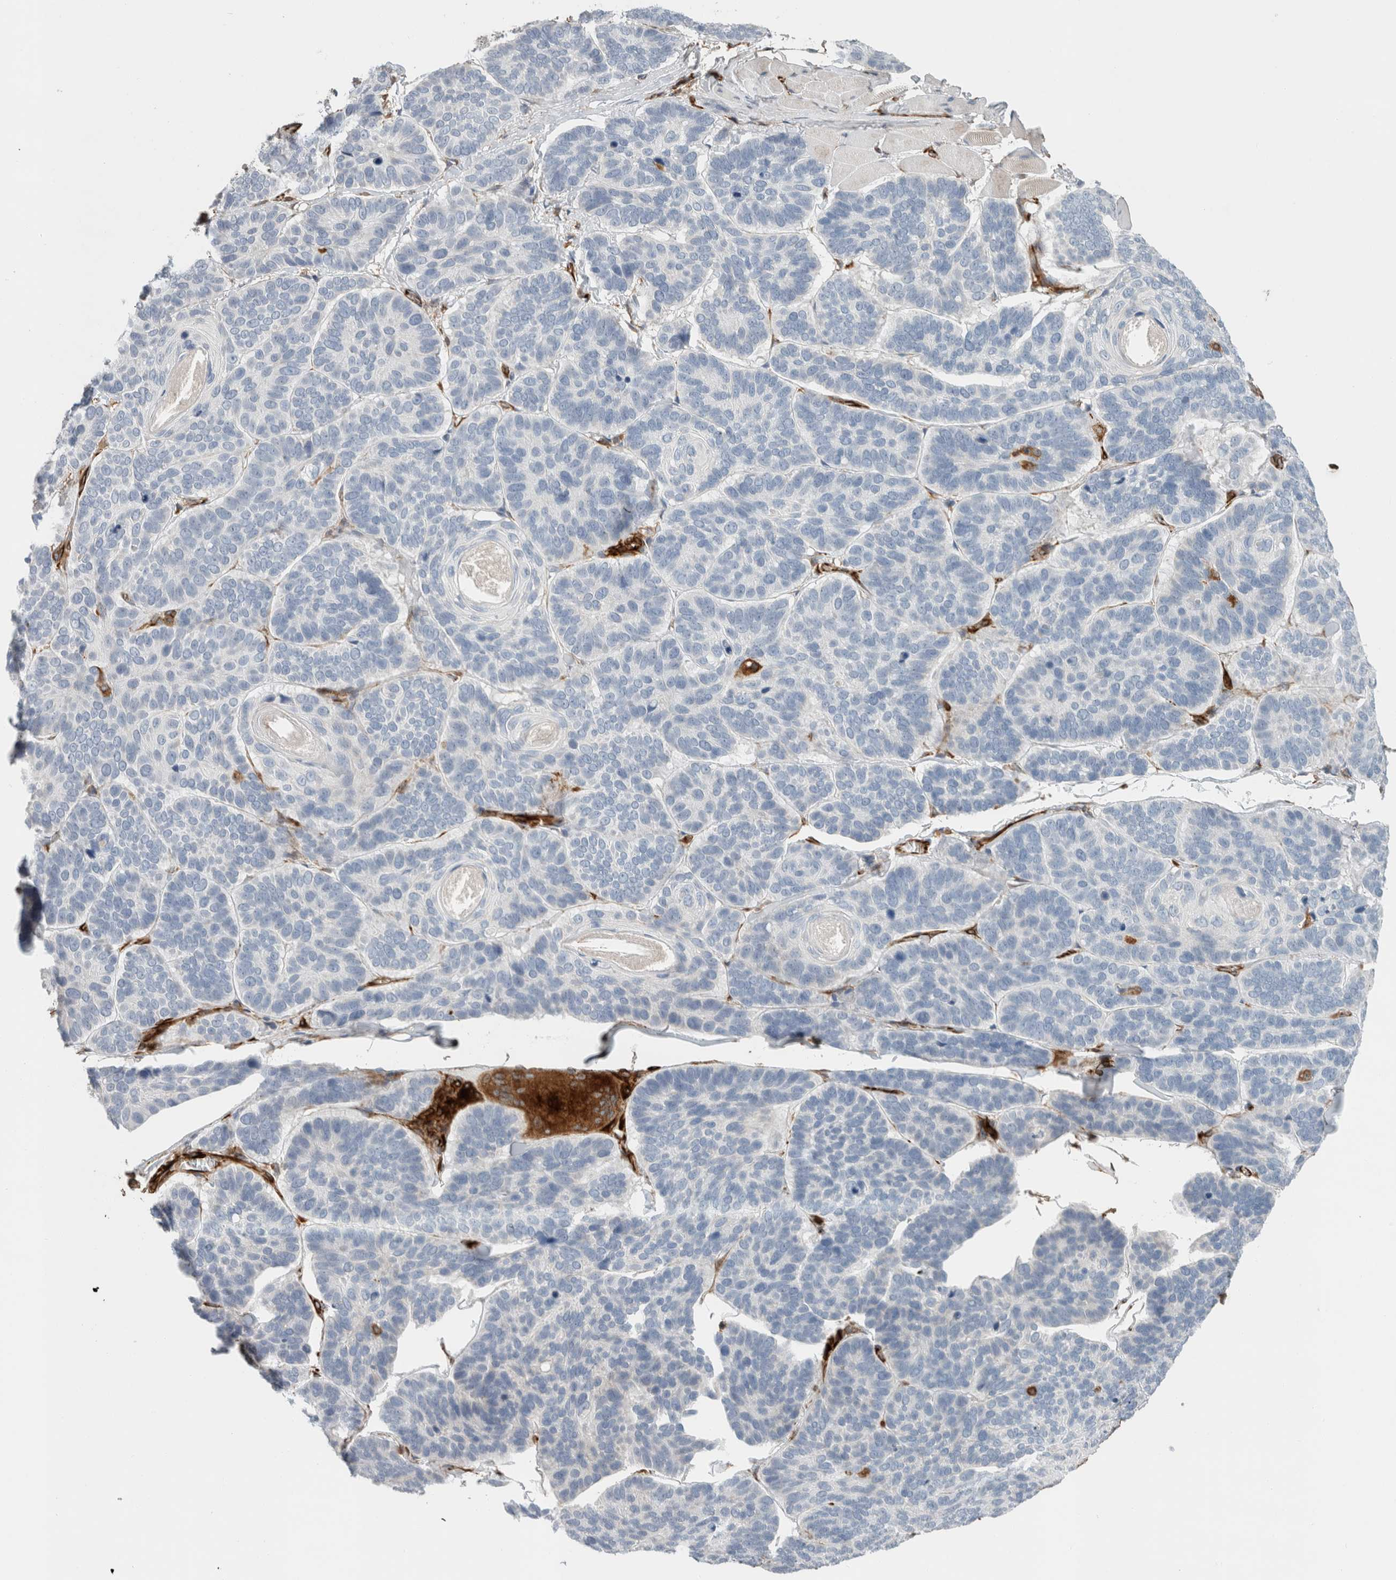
{"staining": {"intensity": "negative", "quantity": "none", "location": "none"}, "tissue": "skin cancer", "cell_type": "Tumor cells", "image_type": "cancer", "snomed": [{"axis": "morphology", "description": "Basal cell carcinoma"}, {"axis": "topography", "description": "Skin"}], "caption": "High magnification brightfield microscopy of skin cancer stained with DAB (3,3'-diaminobenzidine) (brown) and counterstained with hematoxylin (blue): tumor cells show no significant staining. (Stains: DAB immunohistochemistry (IHC) with hematoxylin counter stain, Microscopy: brightfield microscopy at high magnification).", "gene": "LY86", "patient": {"sex": "male", "age": 62}}